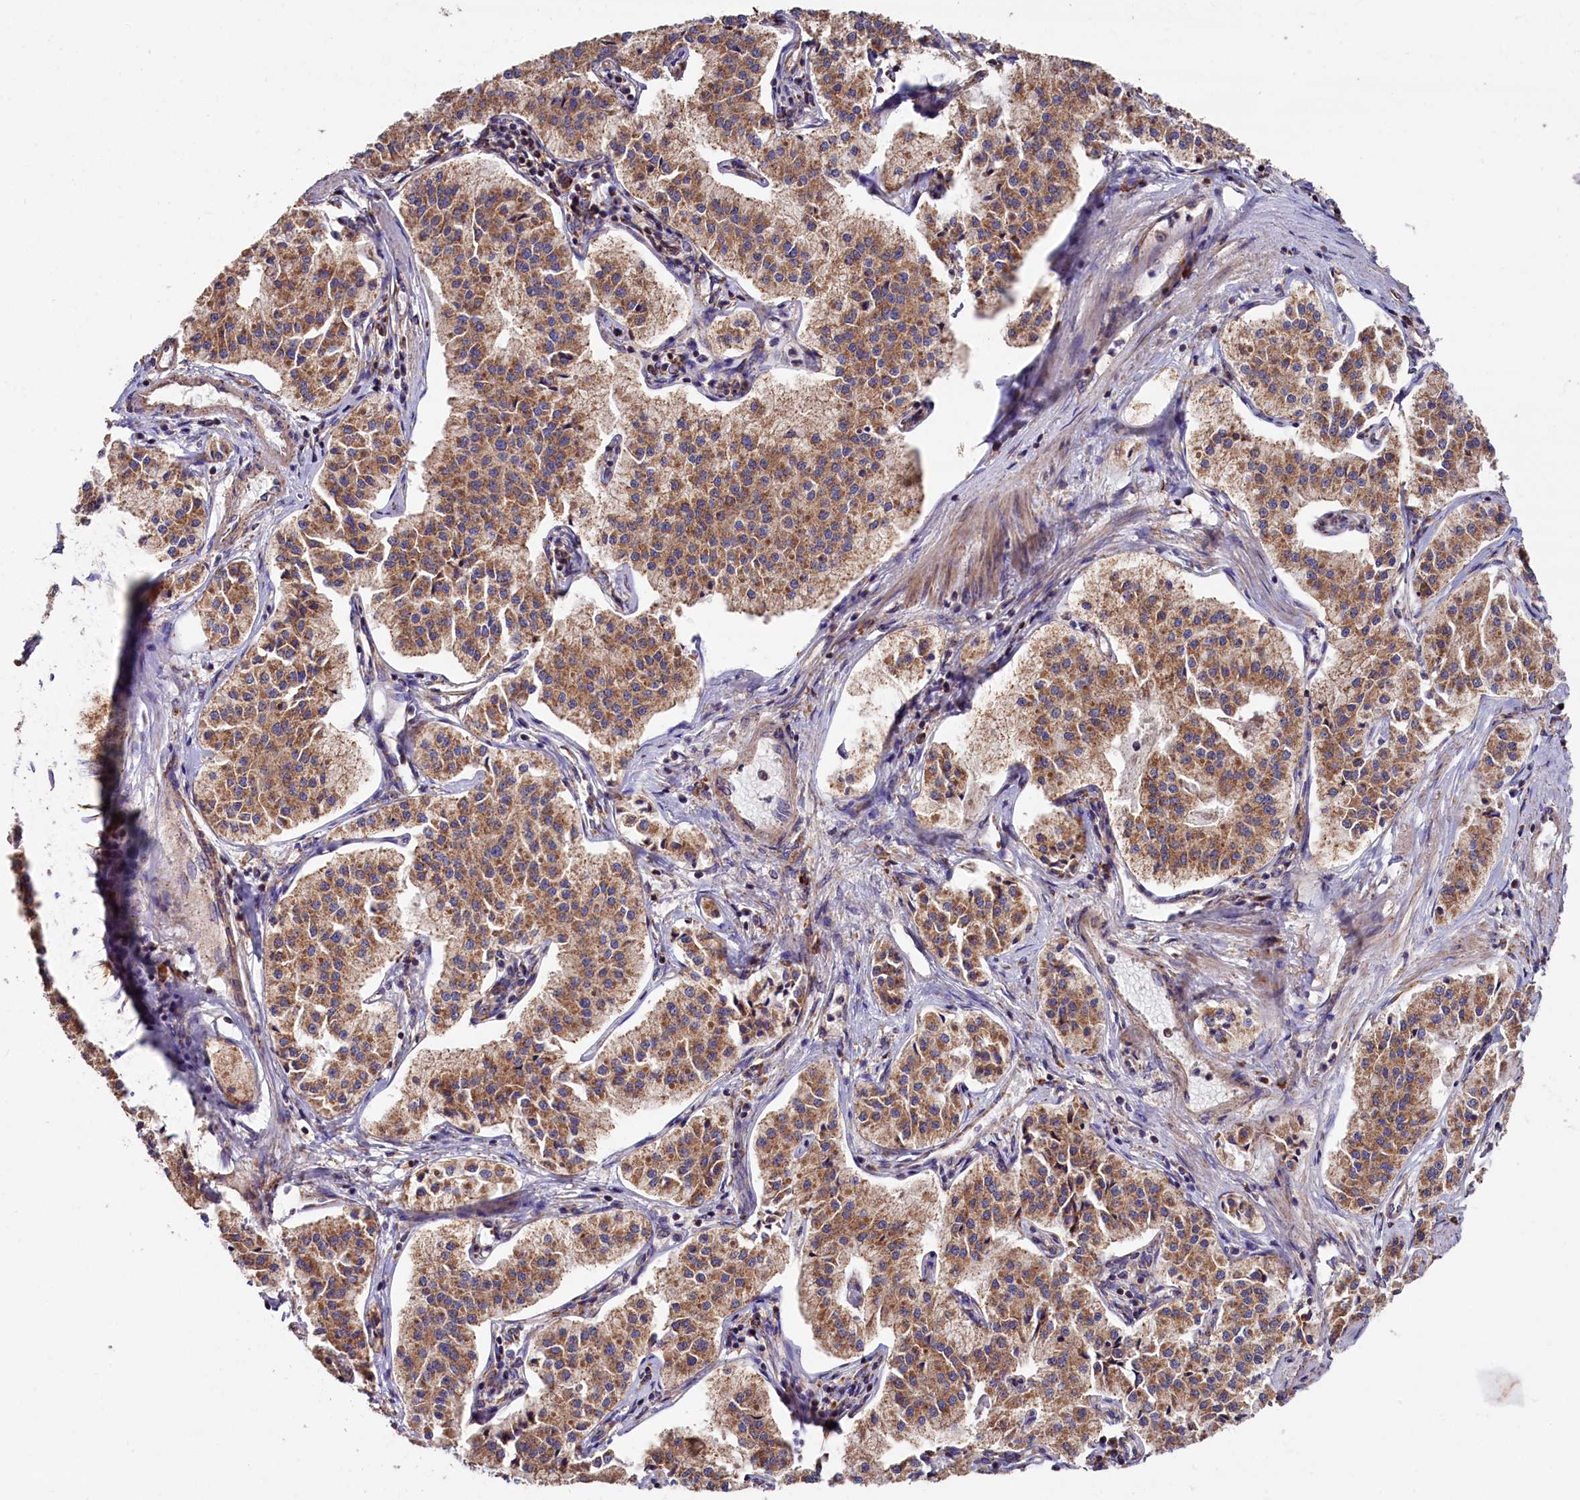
{"staining": {"intensity": "moderate", "quantity": ">75%", "location": "cytoplasmic/membranous"}, "tissue": "pancreatic cancer", "cell_type": "Tumor cells", "image_type": "cancer", "snomed": [{"axis": "morphology", "description": "Adenocarcinoma, NOS"}, {"axis": "topography", "description": "Pancreas"}], "caption": "Moderate cytoplasmic/membranous staining is seen in about >75% of tumor cells in adenocarcinoma (pancreatic).", "gene": "ZSWIM1", "patient": {"sex": "female", "age": 50}}